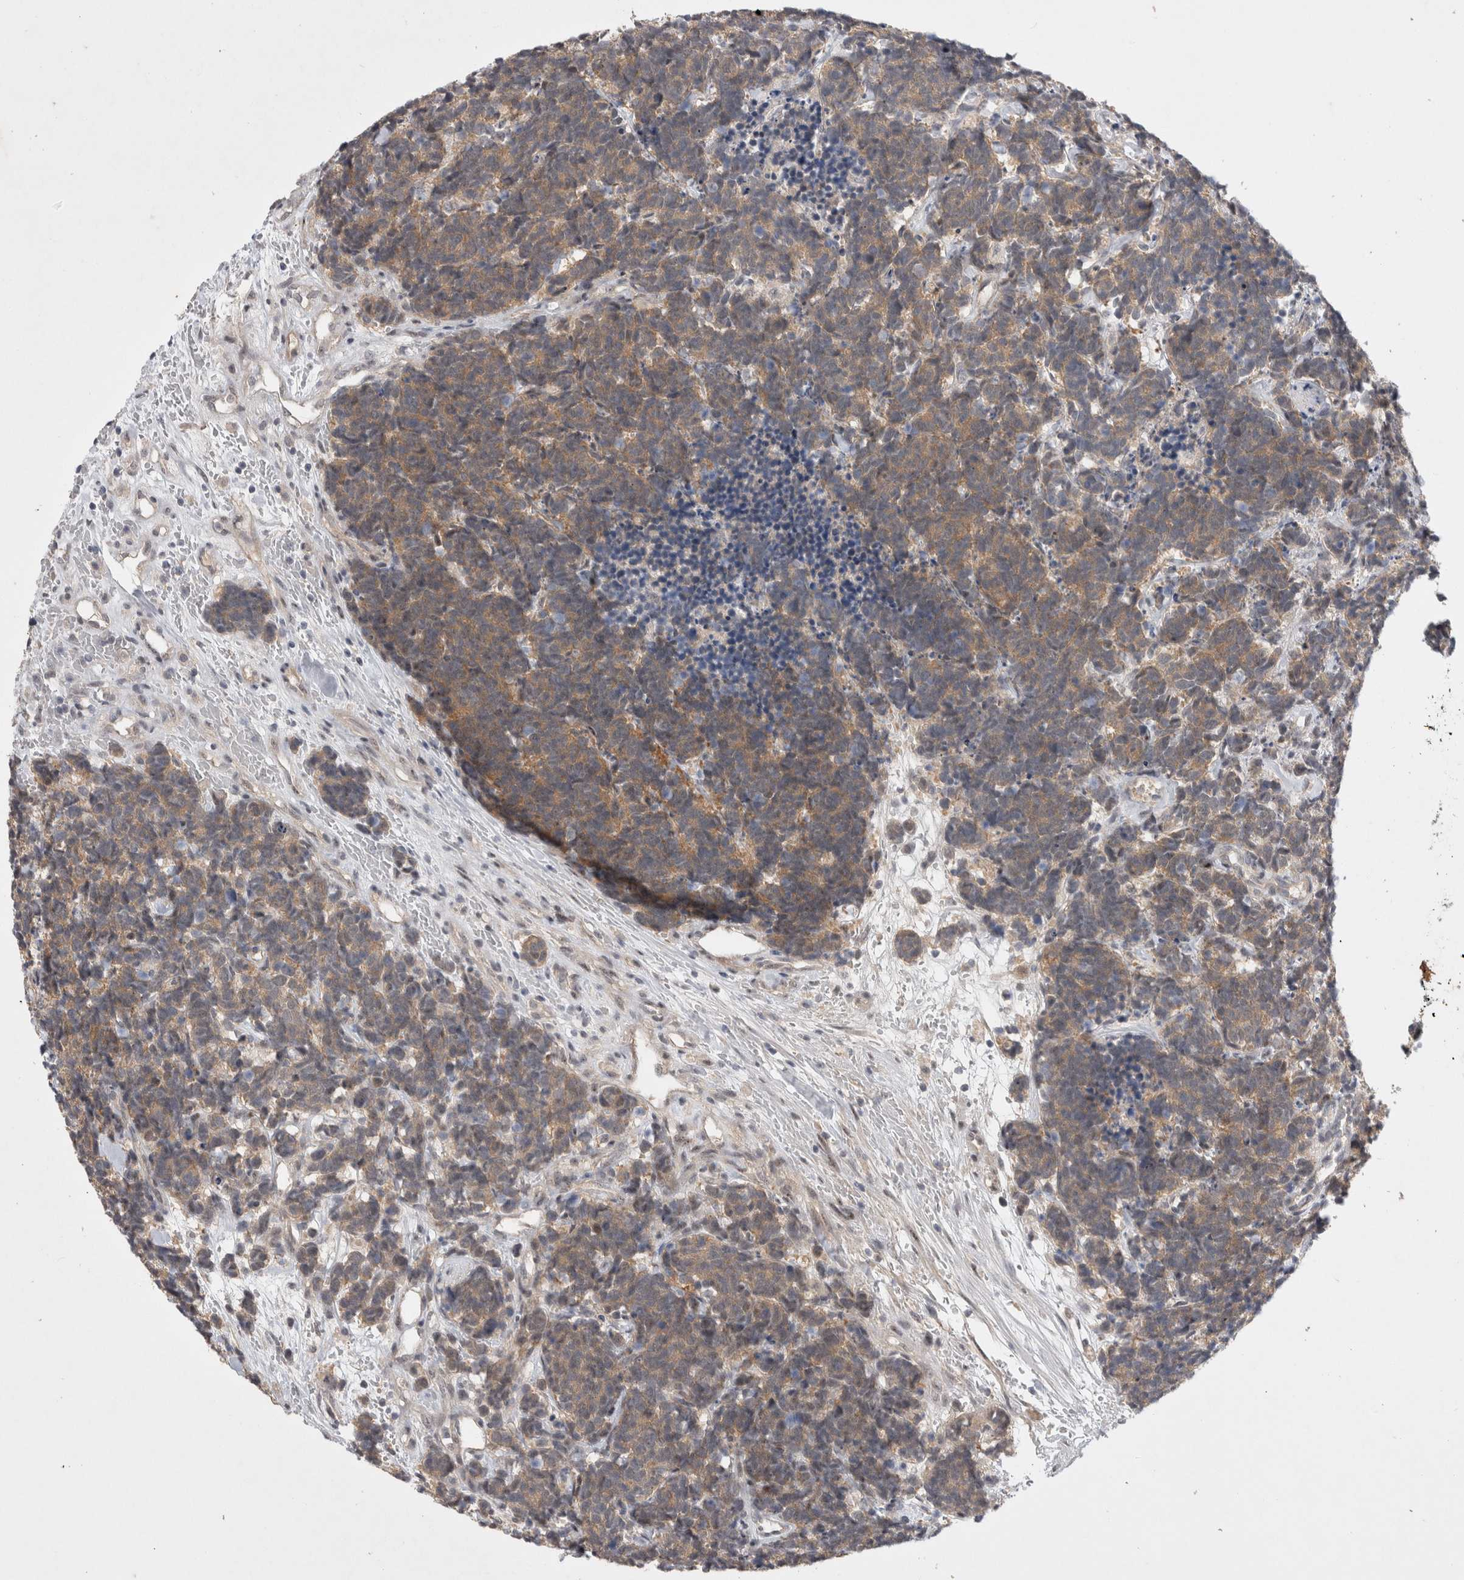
{"staining": {"intensity": "moderate", "quantity": ">75%", "location": "cytoplasmic/membranous"}, "tissue": "carcinoid", "cell_type": "Tumor cells", "image_type": "cancer", "snomed": [{"axis": "morphology", "description": "Carcinoma, NOS"}, {"axis": "morphology", "description": "Carcinoid, malignant, NOS"}, {"axis": "topography", "description": "Urinary bladder"}], "caption": "A brown stain shows moderate cytoplasmic/membranous expression of a protein in human carcinoma tumor cells.", "gene": "CERS3", "patient": {"sex": "male", "age": 57}}